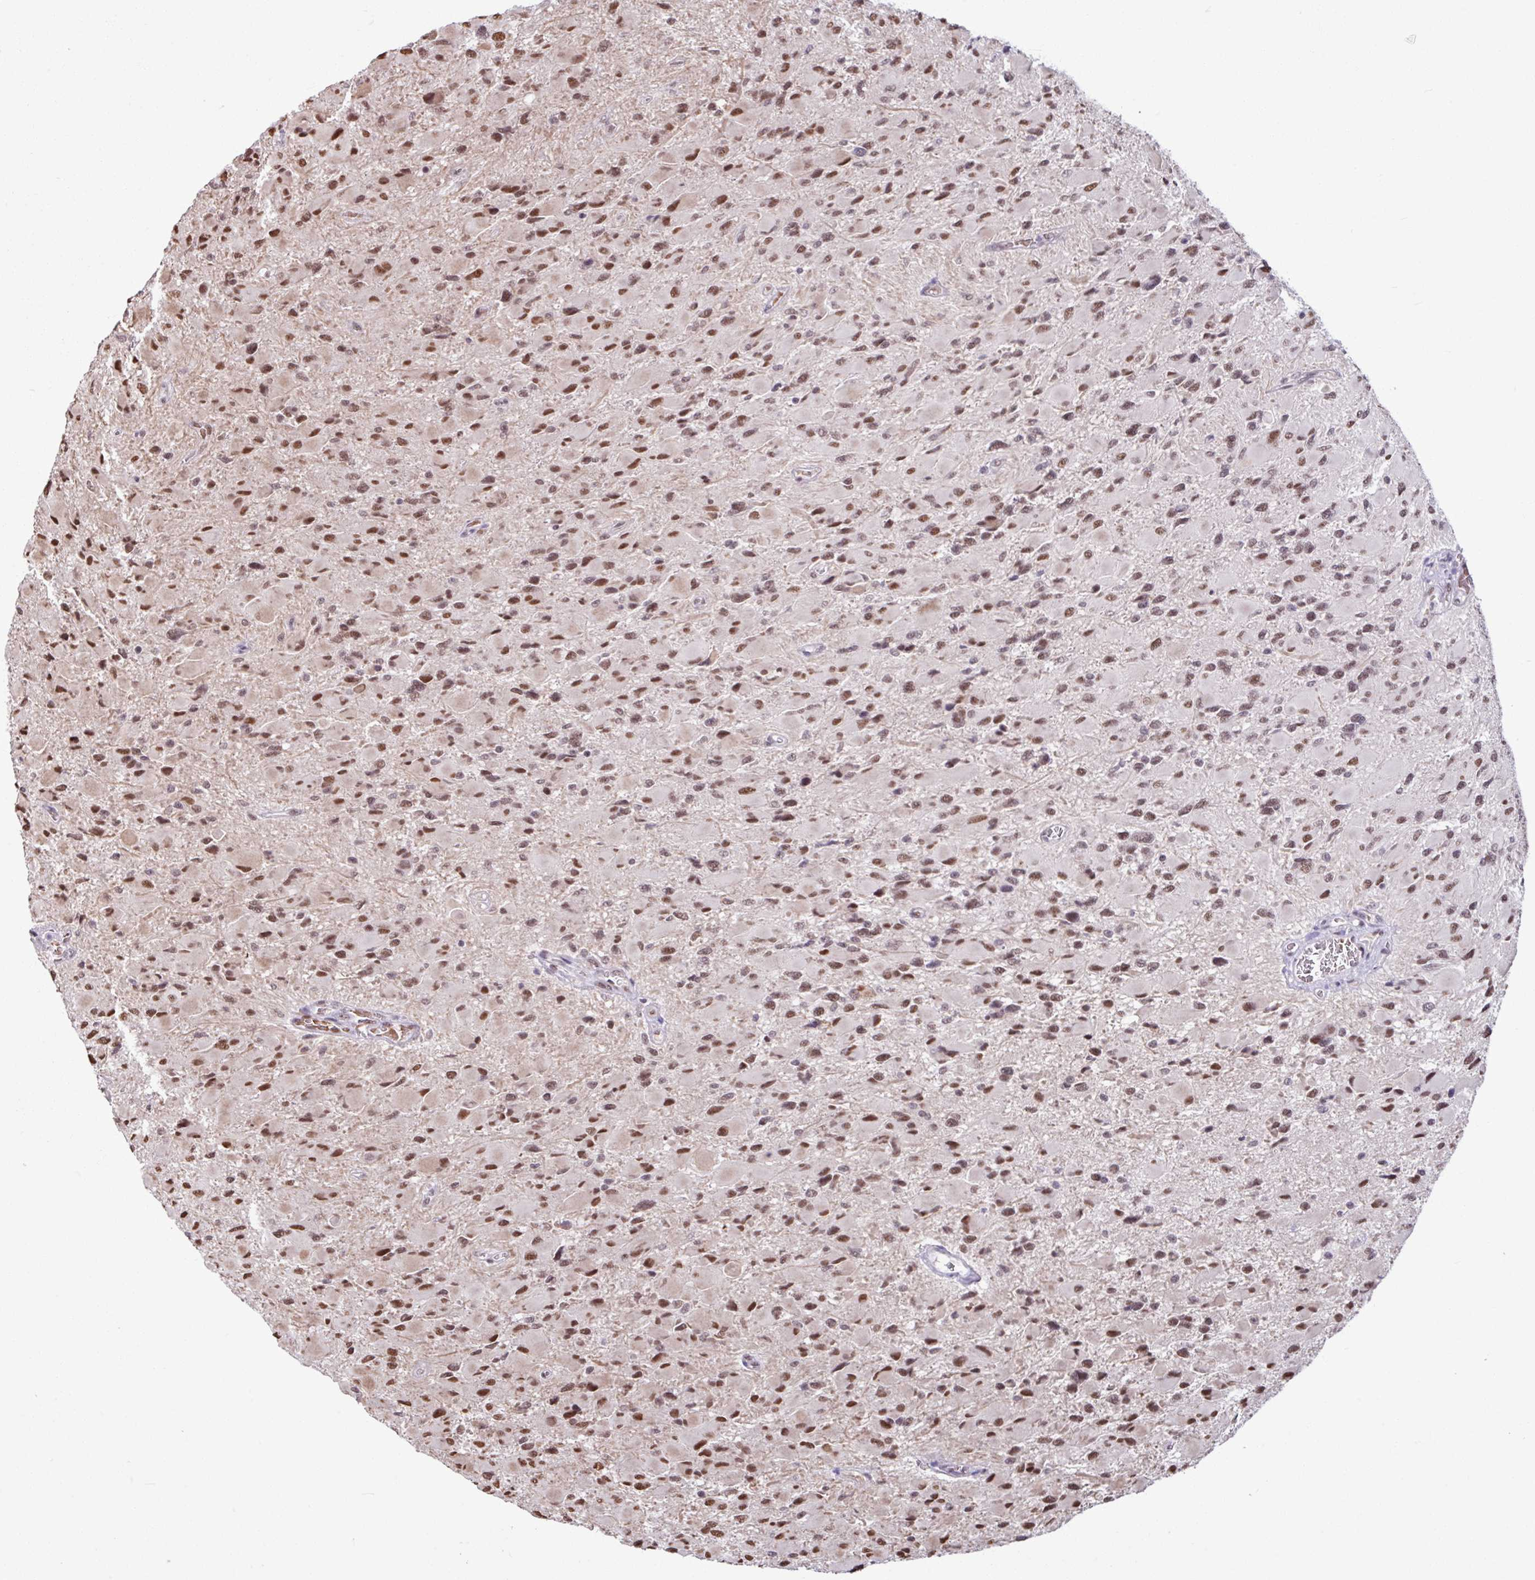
{"staining": {"intensity": "moderate", "quantity": ">75%", "location": "nuclear"}, "tissue": "glioma", "cell_type": "Tumor cells", "image_type": "cancer", "snomed": [{"axis": "morphology", "description": "Glioma, malignant, High grade"}, {"axis": "topography", "description": "Cerebral cortex"}], "caption": "This photomicrograph displays IHC staining of glioma, with medium moderate nuclear positivity in about >75% of tumor cells.", "gene": "TDG", "patient": {"sex": "female", "age": 36}}